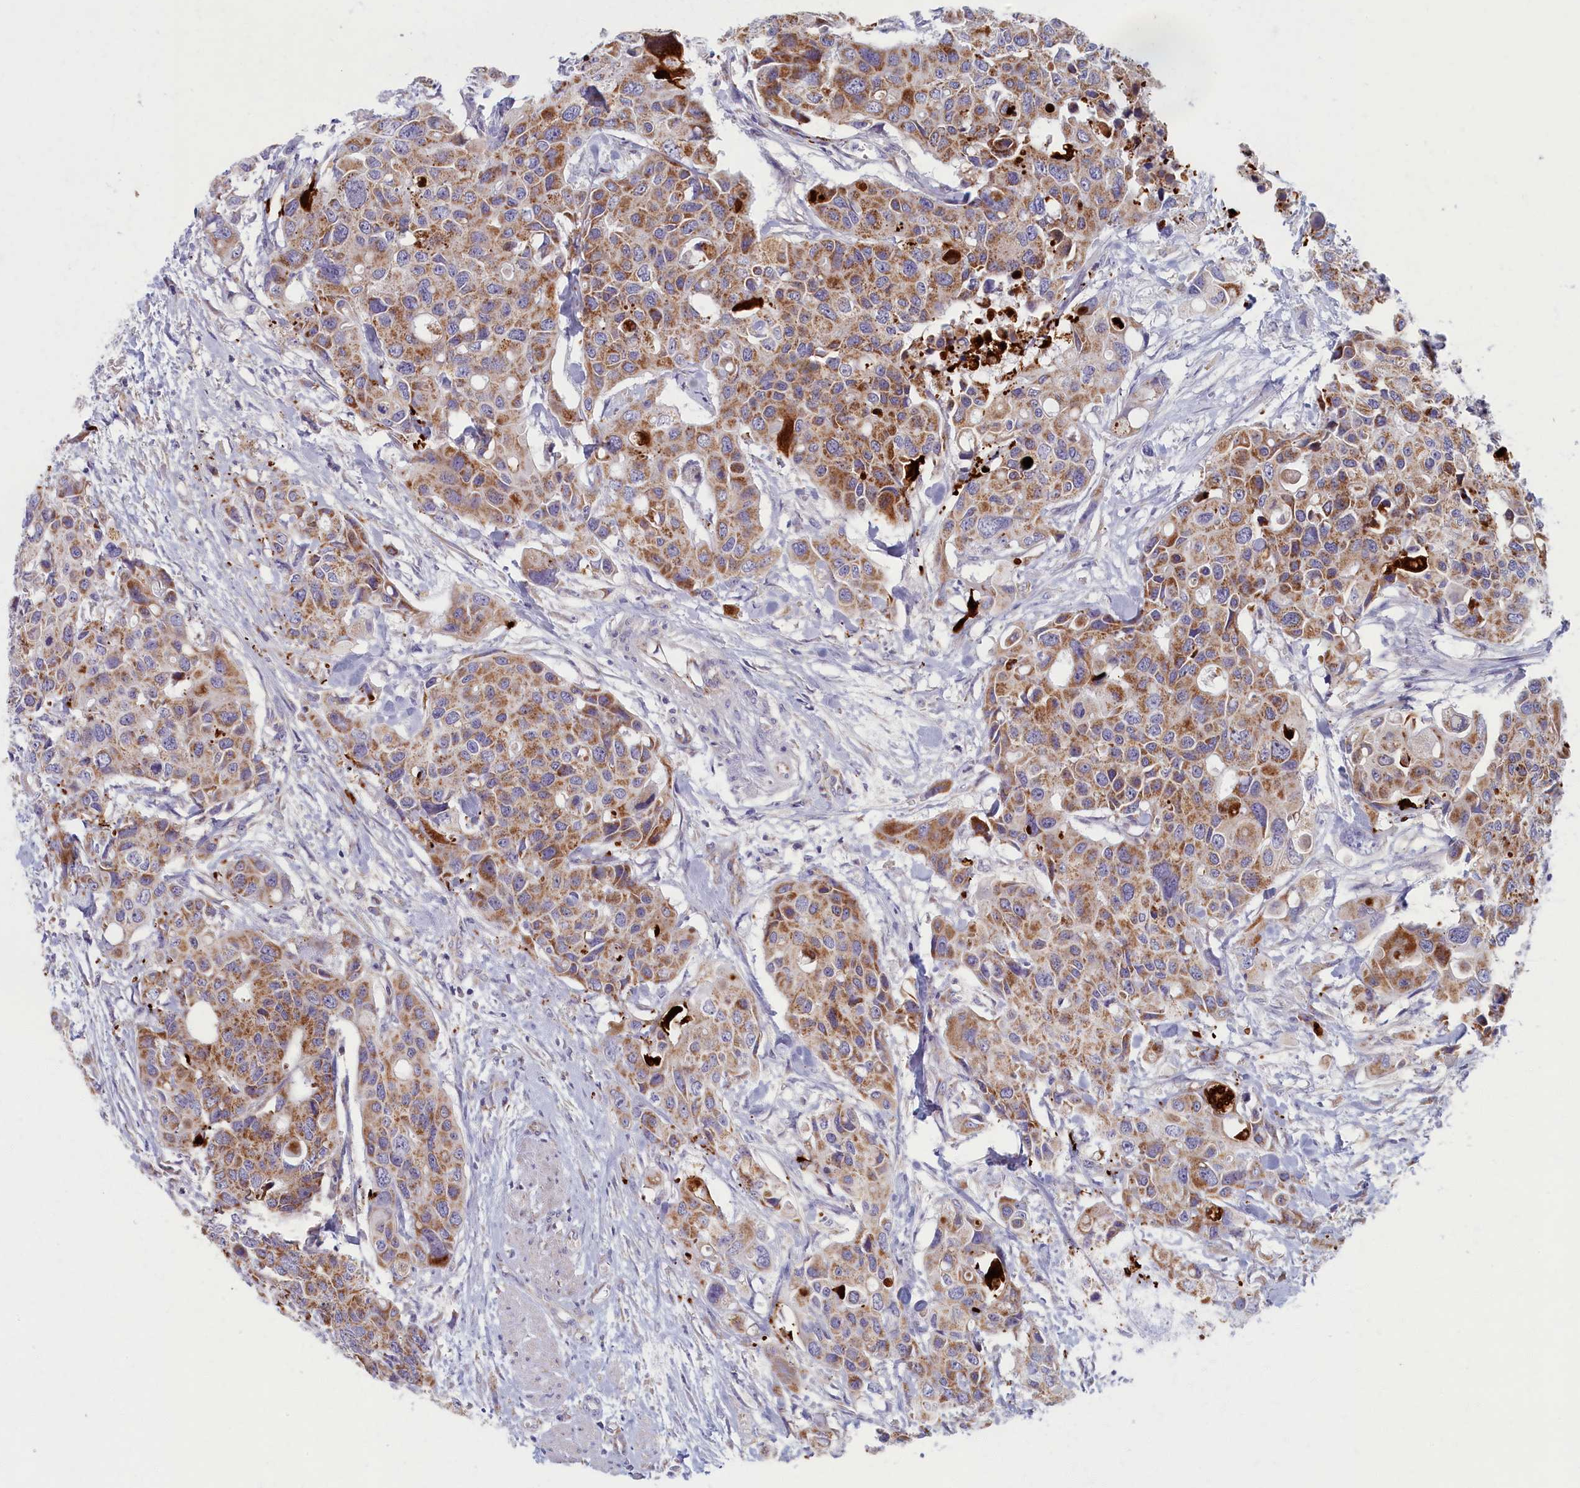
{"staining": {"intensity": "moderate", "quantity": ">75%", "location": "cytoplasmic/membranous"}, "tissue": "colorectal cancer", "cell_type": "Tumor cells", "image_type": "cancer", "snomed": [{"axis": "morphology", "description": "Adenocarcinoma, NOS"}, {"axis": "topography", "description": "Colon"}], "caption": "Human colorectal cancer (adenocarcinoma) stained with a brown dye displays moderate cytoplasmic/membranous positive expression in approximately >75% of tumor cells.", "gene": "MRPS25", "patient": {"sex": "male", "age": 77}}